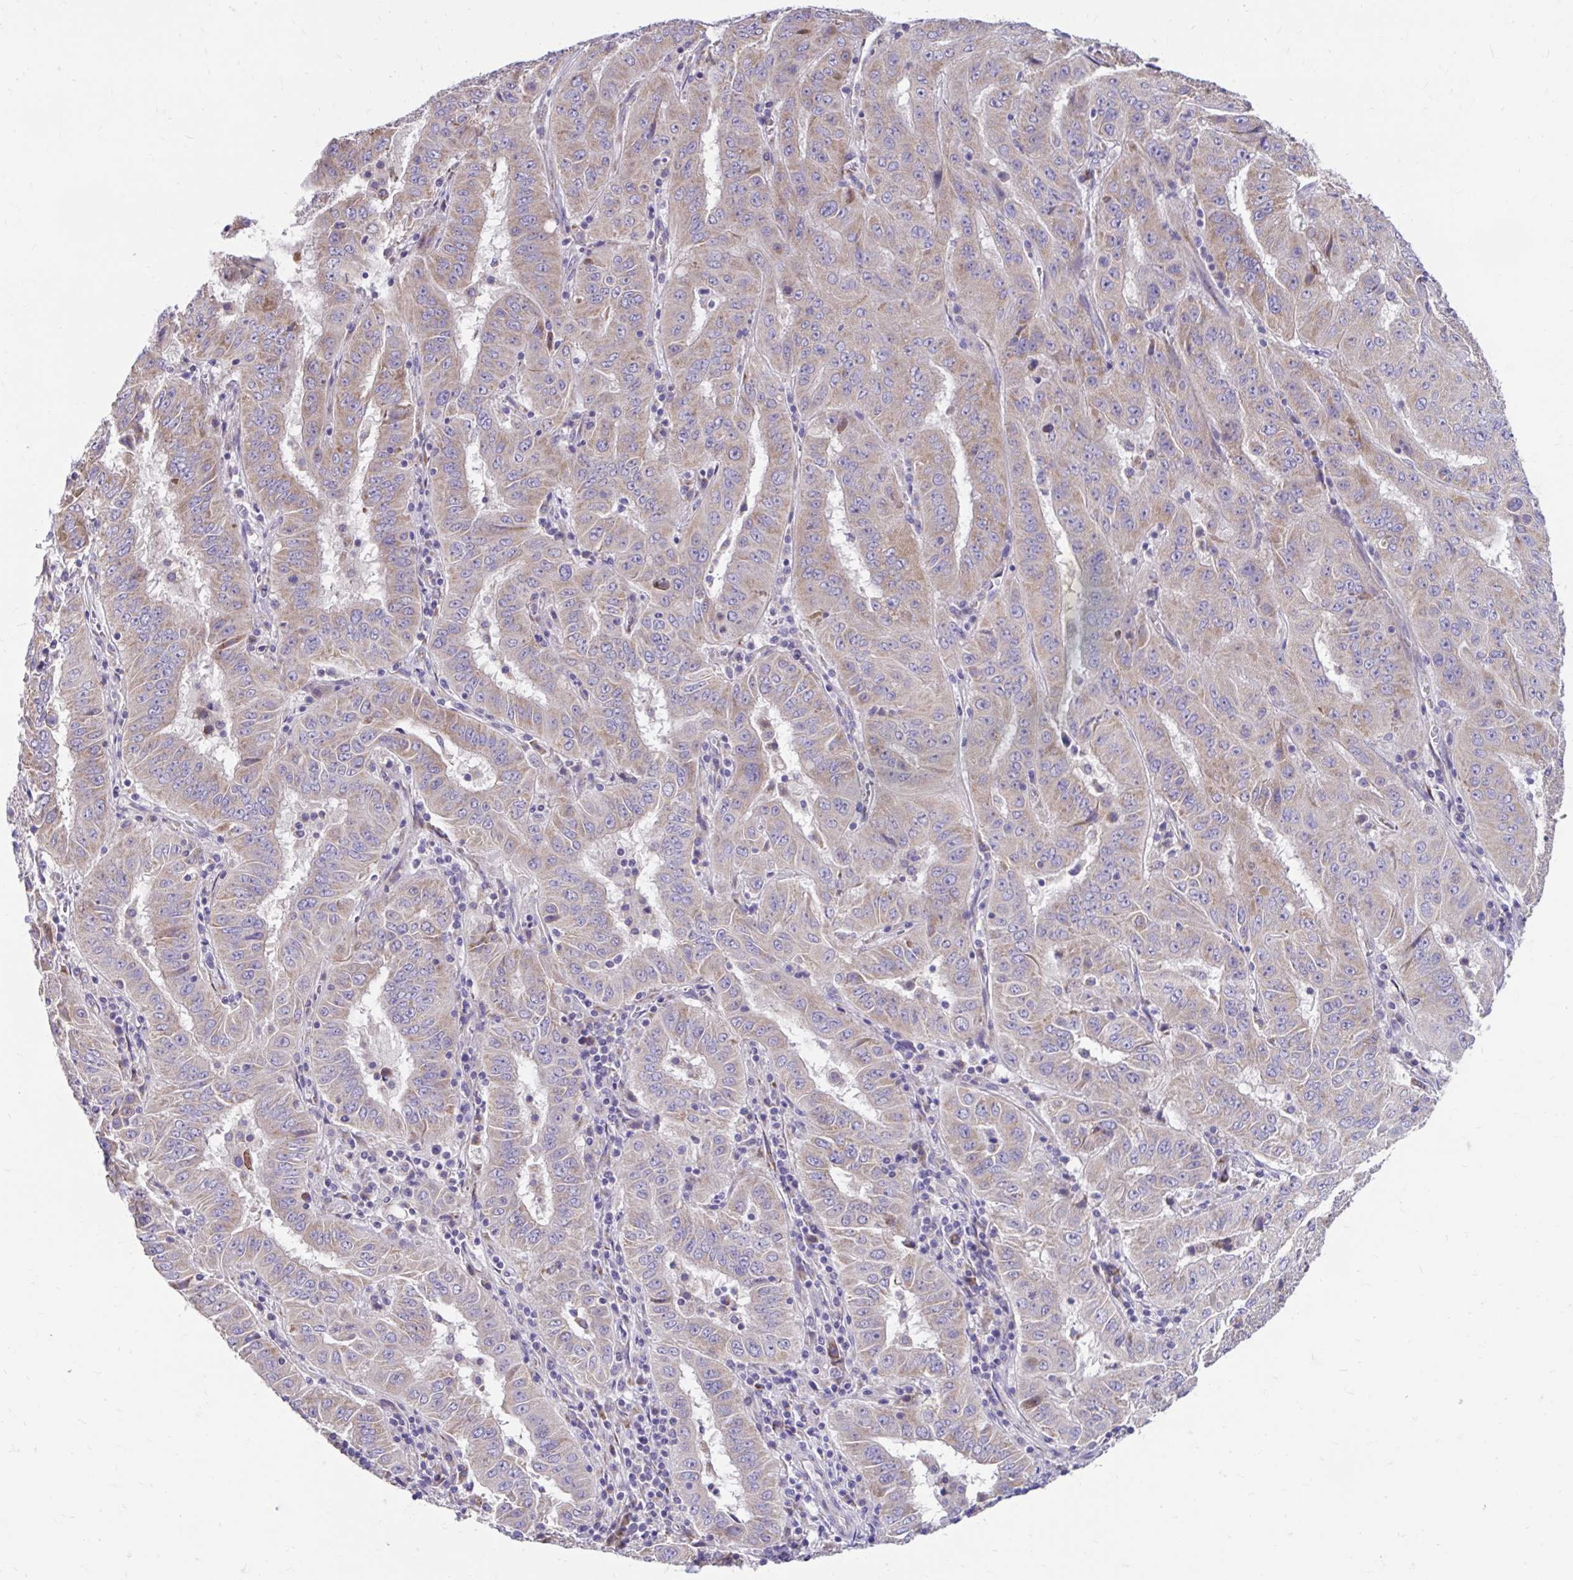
{"staining": {"intensity": "weak", "quantity": ">75%", "location": "cytoplasmic/membranous"}, "tissue": "pancreatic cancer", "cell_type": "Tumor cells", "image_type": "cancer", "snomed": [{"axis": "morphology", "description": "Adenocarcinoma, NOS"}, {"axis": "topography", "description": "Pancreas"}], "caption": "IHC (DAB (3,3'-diaminobenzidine)) staining of human pancreatic cancer (adenocarcinoma) displays weak cytoplasmic/membranous protein expression in approximately >75% of tumor cells.", "gene": "LINGO4", "patient": {"sex": "male", "age": 63}}